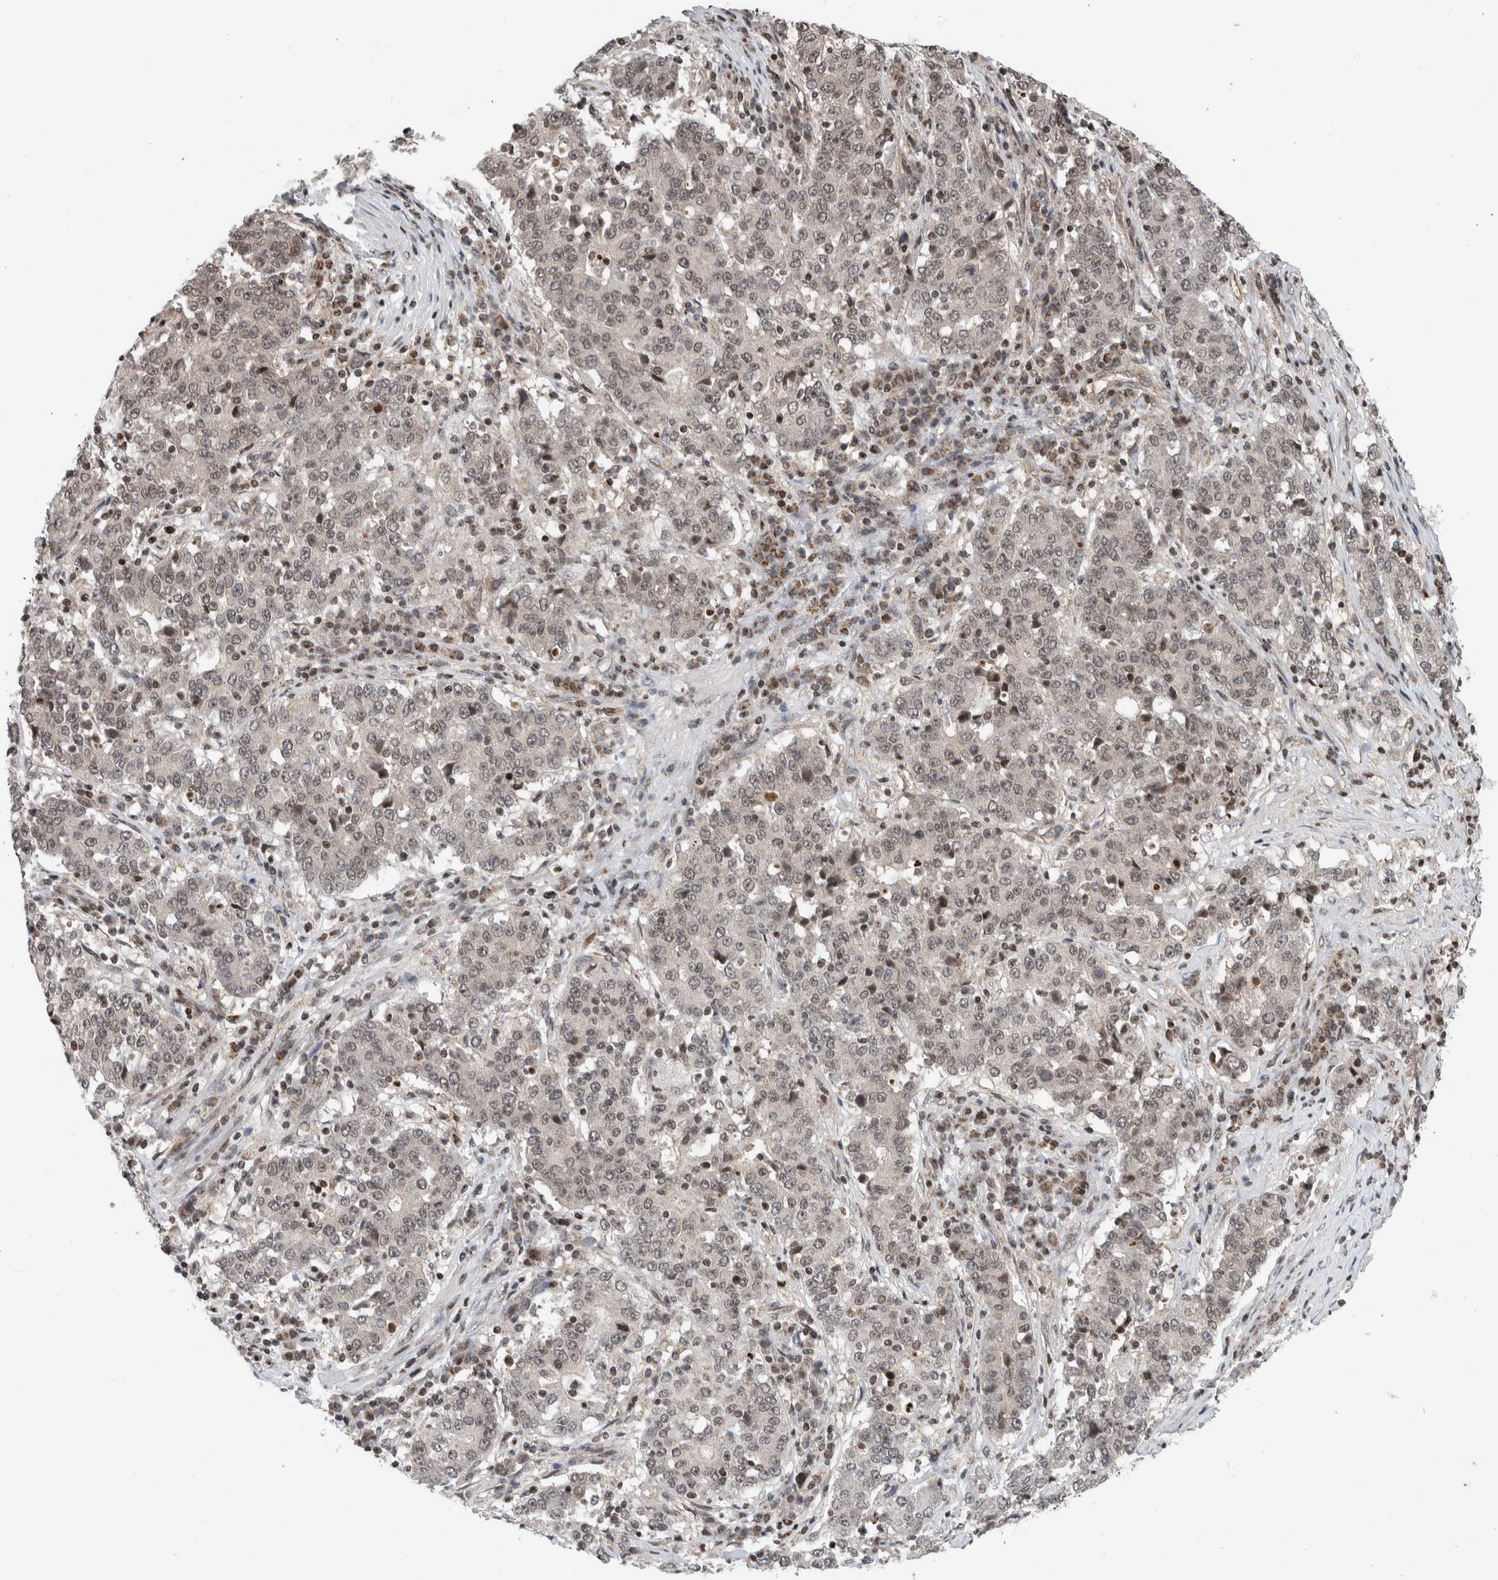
{"staining": {"intensity": "weak", "quantity": "25%-75%", "location": "nuclear"}, "tissue": "stomach cancer", "cell_type": "Tumor cells", "image_type": "cancer", "snomed": [{"axis": "morphology", "description": "Adenocarcinoma, NOS"}, {"axis": "topography", "description": "Stomach"}], "caption": "High-power microscopy captured an immunohistochemistry (IHC) histopathology image of stomach cancer (adenocarcinoma), revealing weak nuclear positivity in approximately 25%-75% of tumor cells.", "gene": "NPLOC4", "patient": {"sex": "male", "age": 59}}